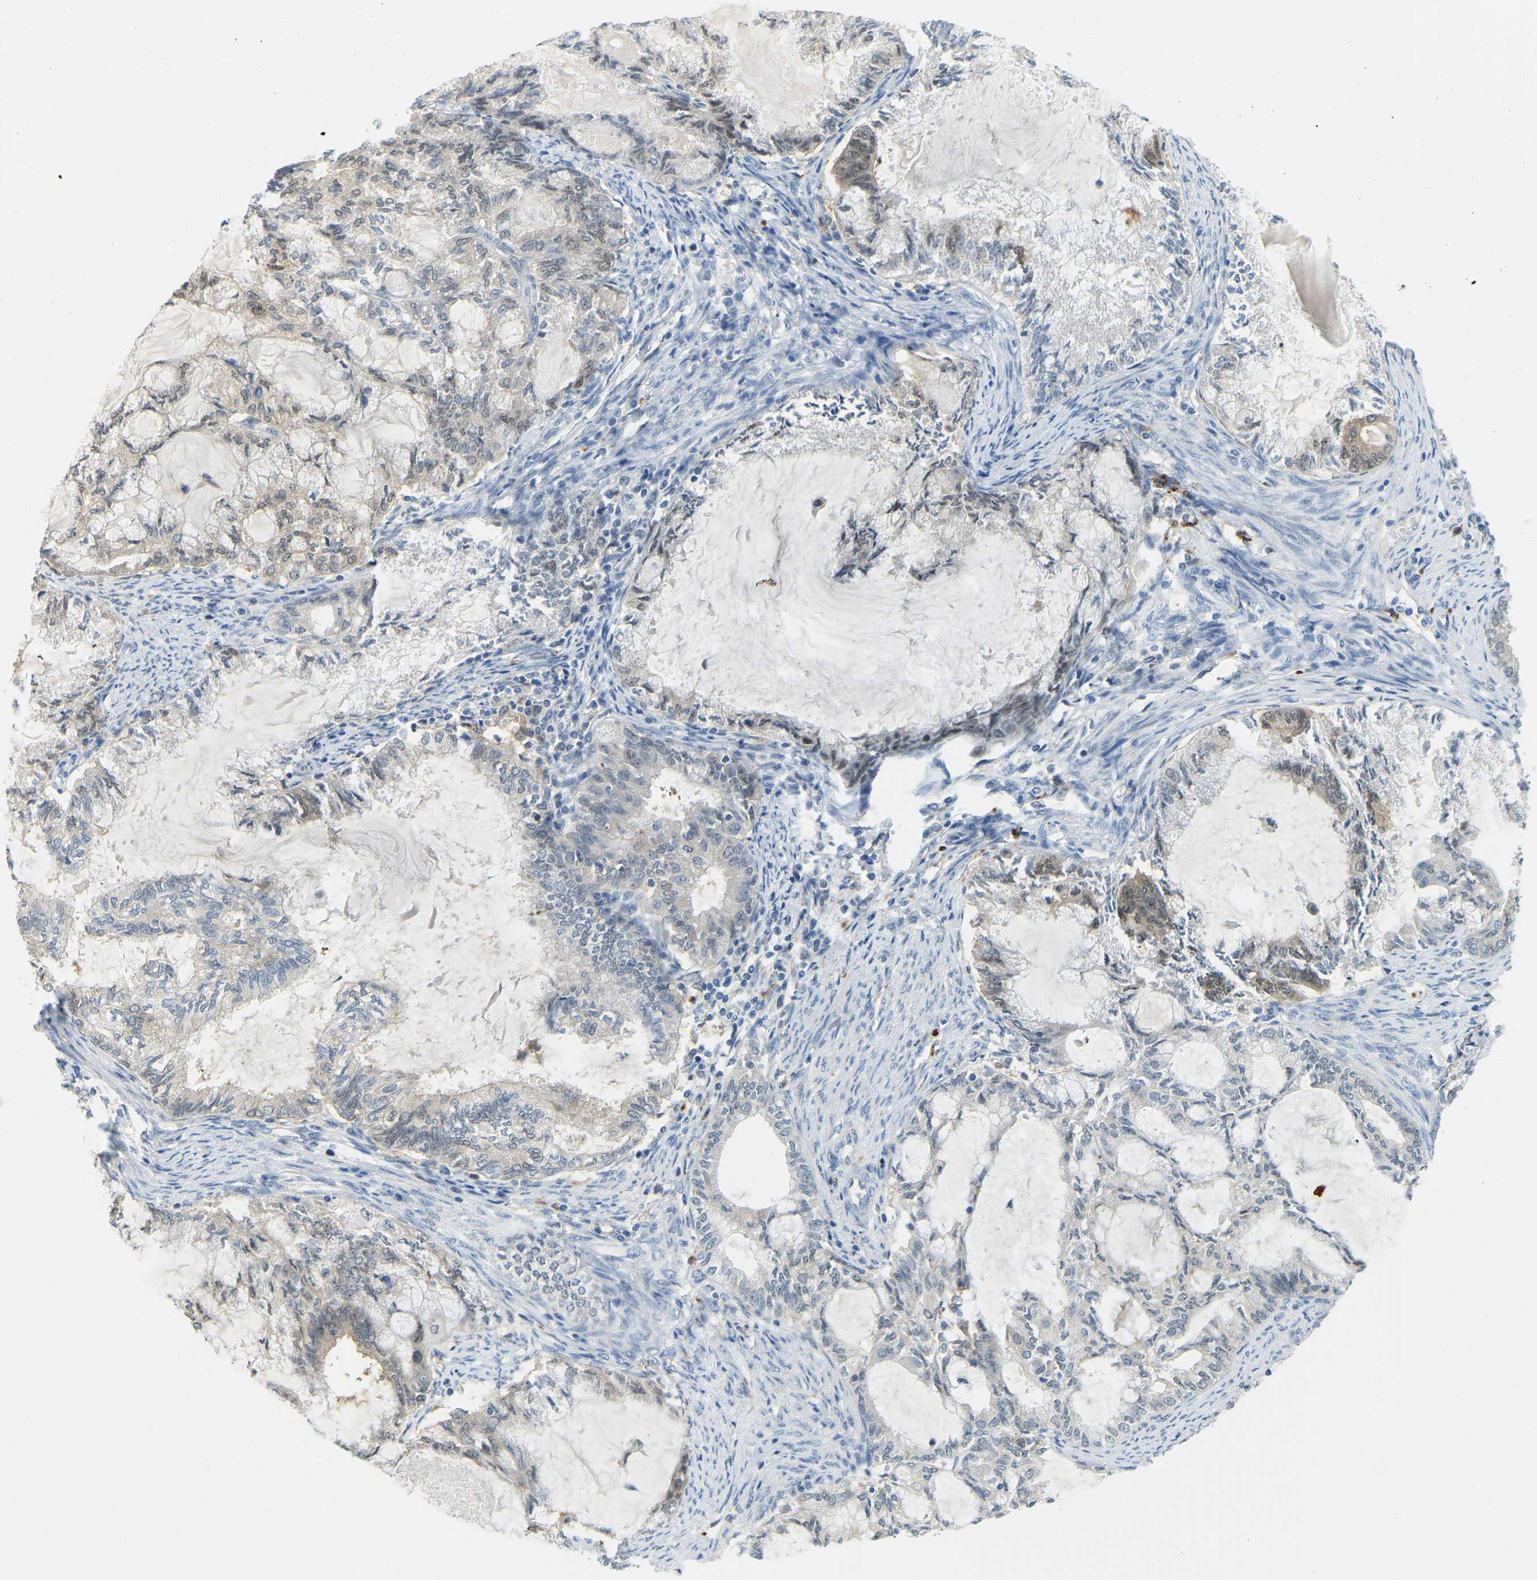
{"staining": {"intensity": "moderate", "quantity": "<25%", "location": "cytoplasmic/membranous"}, "tissue": "endometrial cancer", "cell_type": "Tumor cells", "image_type": "cancer", "snomed": [{"axis": "morphology", "description": "Adenocarcinoma, NOS"}, {"axis": "topography", "description": "Endometrium"}], "caption": "Immunohistochemistry (IHC) staining of adenocarcinoma (endometrial), which exhibits low levels of moderate cytoplasmic/membranous staining in approximately <25% of tumor cells indicating moderate cytoplasmic/membranous protein staining. The staining was performed using DAB (brown) for protein detection and nuclei were counterstained in hematoxylin (blue).", "gene": "NME8", "patient": {"sex": "female", "age": 86}}